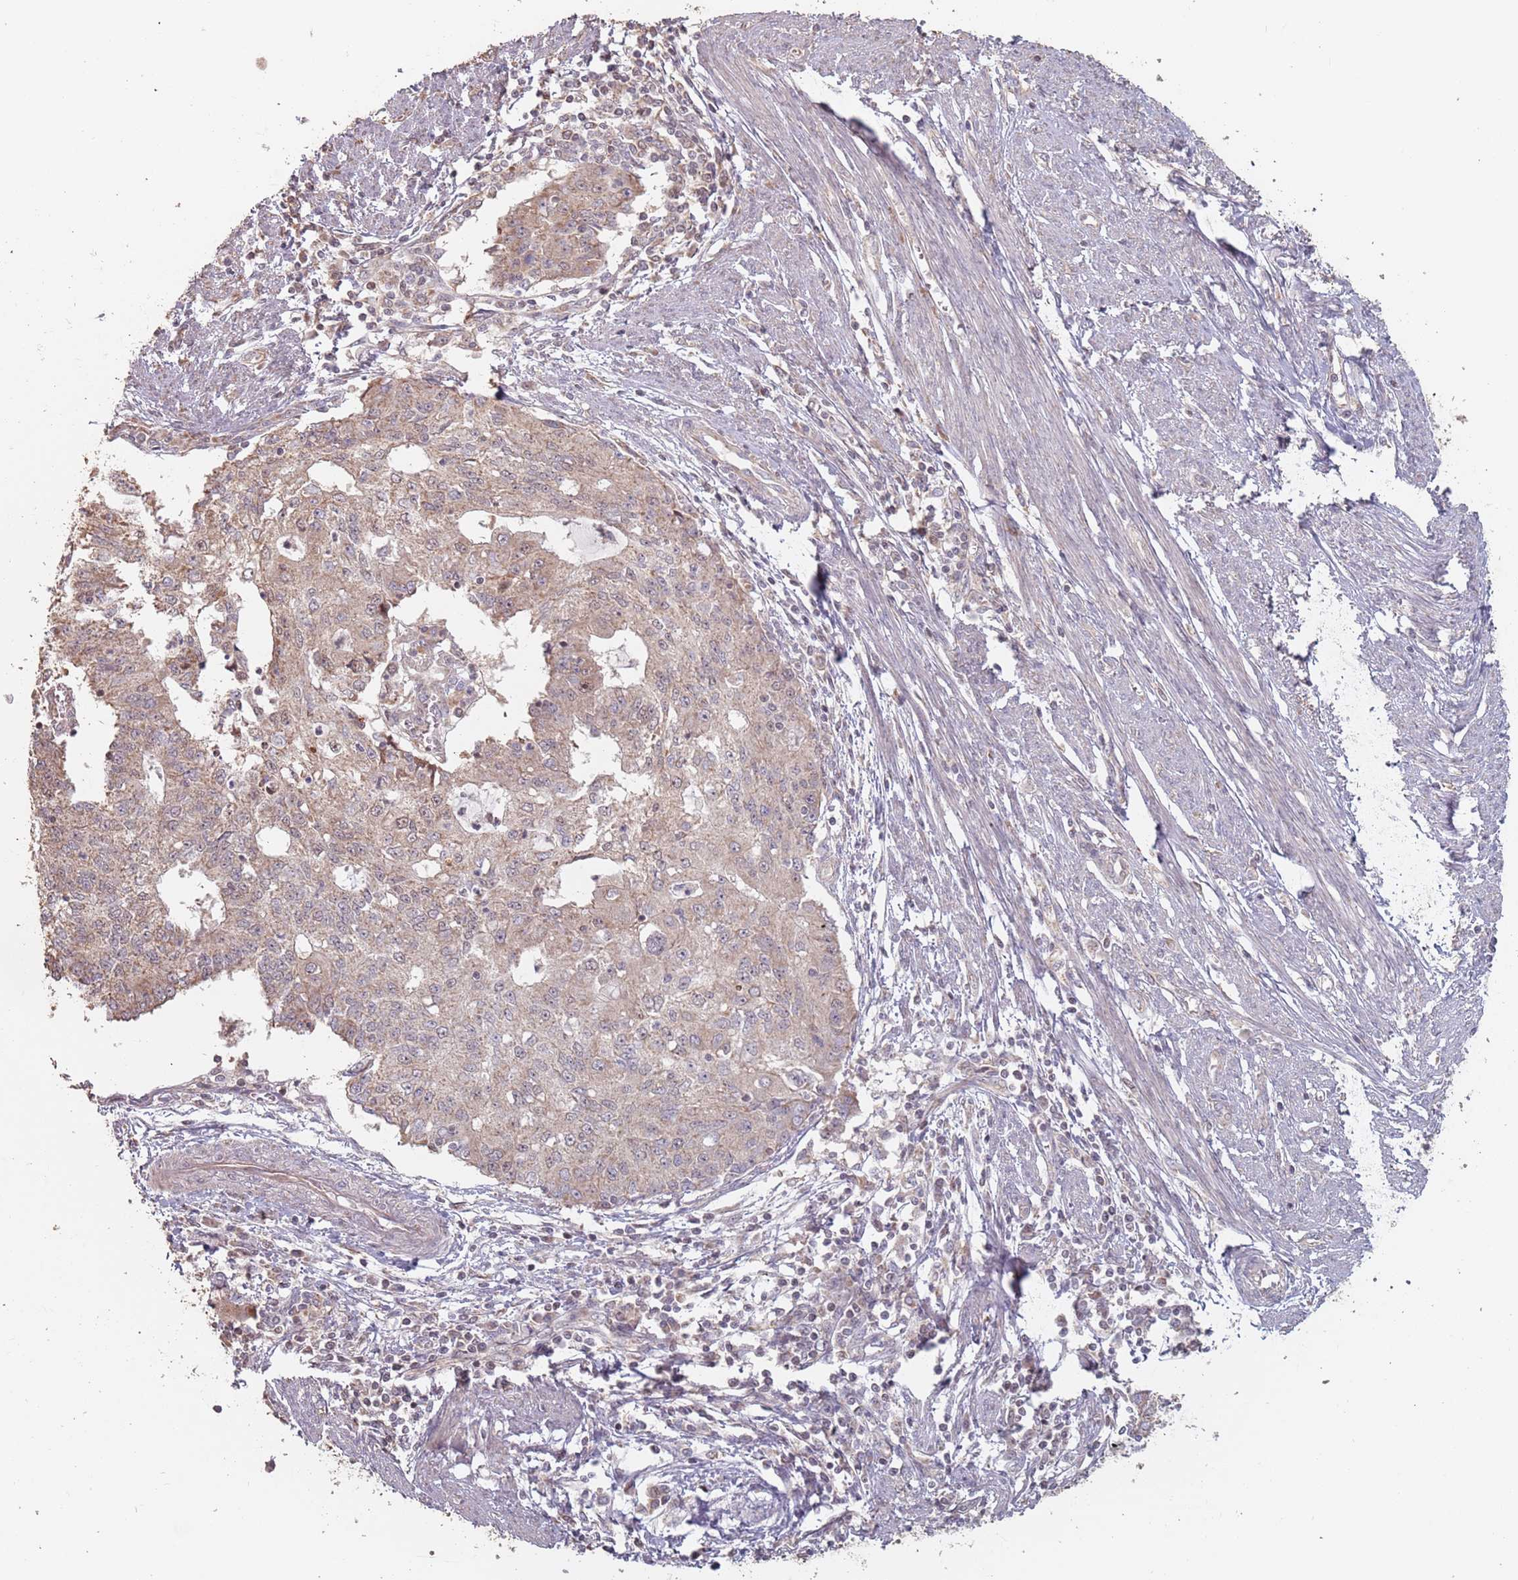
{"staining": {"intensity": "moderate", "quantity": "25%-75%", "location": "cytoplasmic/membranous"}, "tissue": "endometrial cancer", "cell_type": "Tumor cells", "image_type": "cancer", "snomed": [{"axis": "morphology", "description": "Adenocarcinoma, NOS"}, {"axis": "topography", "description": "Endometrium"}], "caption": "Immunohistochemistry of human endometrial adenocarcinoma demonstrates medium levels of moderate cytoplasmic/membranous staining in about 25%-75% of tumor cells. The staining was performed using DAB (3,3'-diaminobenzidine), with brown indicating positive protein expression. Nuclei are stained blue with hematoxylin.", "gene": "VPS52", "patient": {"sex": "female", "age": 56}}